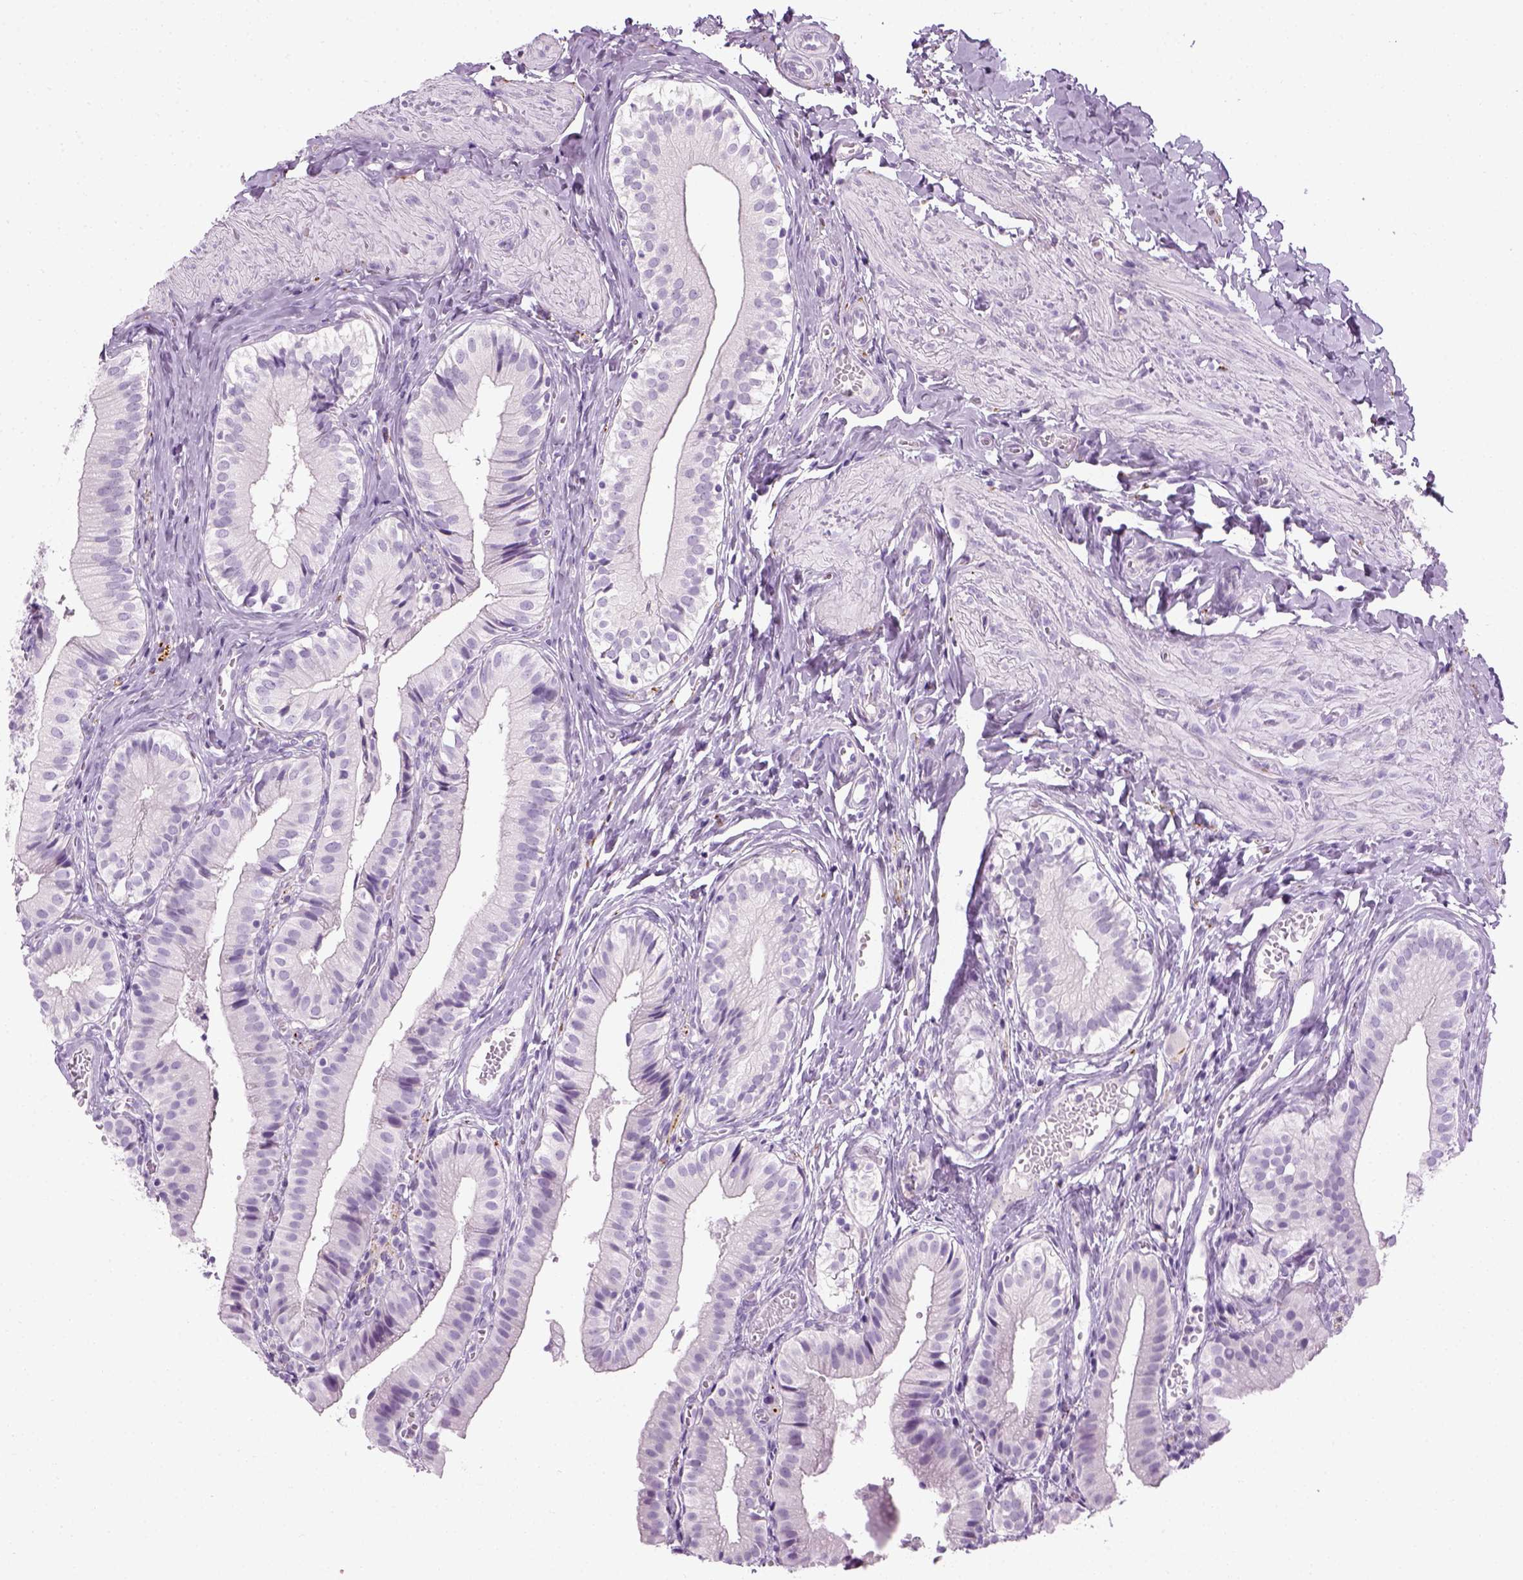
{"staining": {"intensity": "negative", "quantity": "none", "location": "none"}, "tissue": "gallbladder", "cell_type": "Glandular cells", "image_type": "normal", "snomed": [{"axis": "morphology", "description": "Normal tissue, NOS"}, {"axis": "topography", "description": "Gallbladder"}], "caption": "The immunohistochemistry image has no significant expression in glandular cells of gallbladder. (DAB IHC visualized using brightfield microscopy, high magnification).", "gene": "TH", "patient": {"sex": "female", "age": 47}}